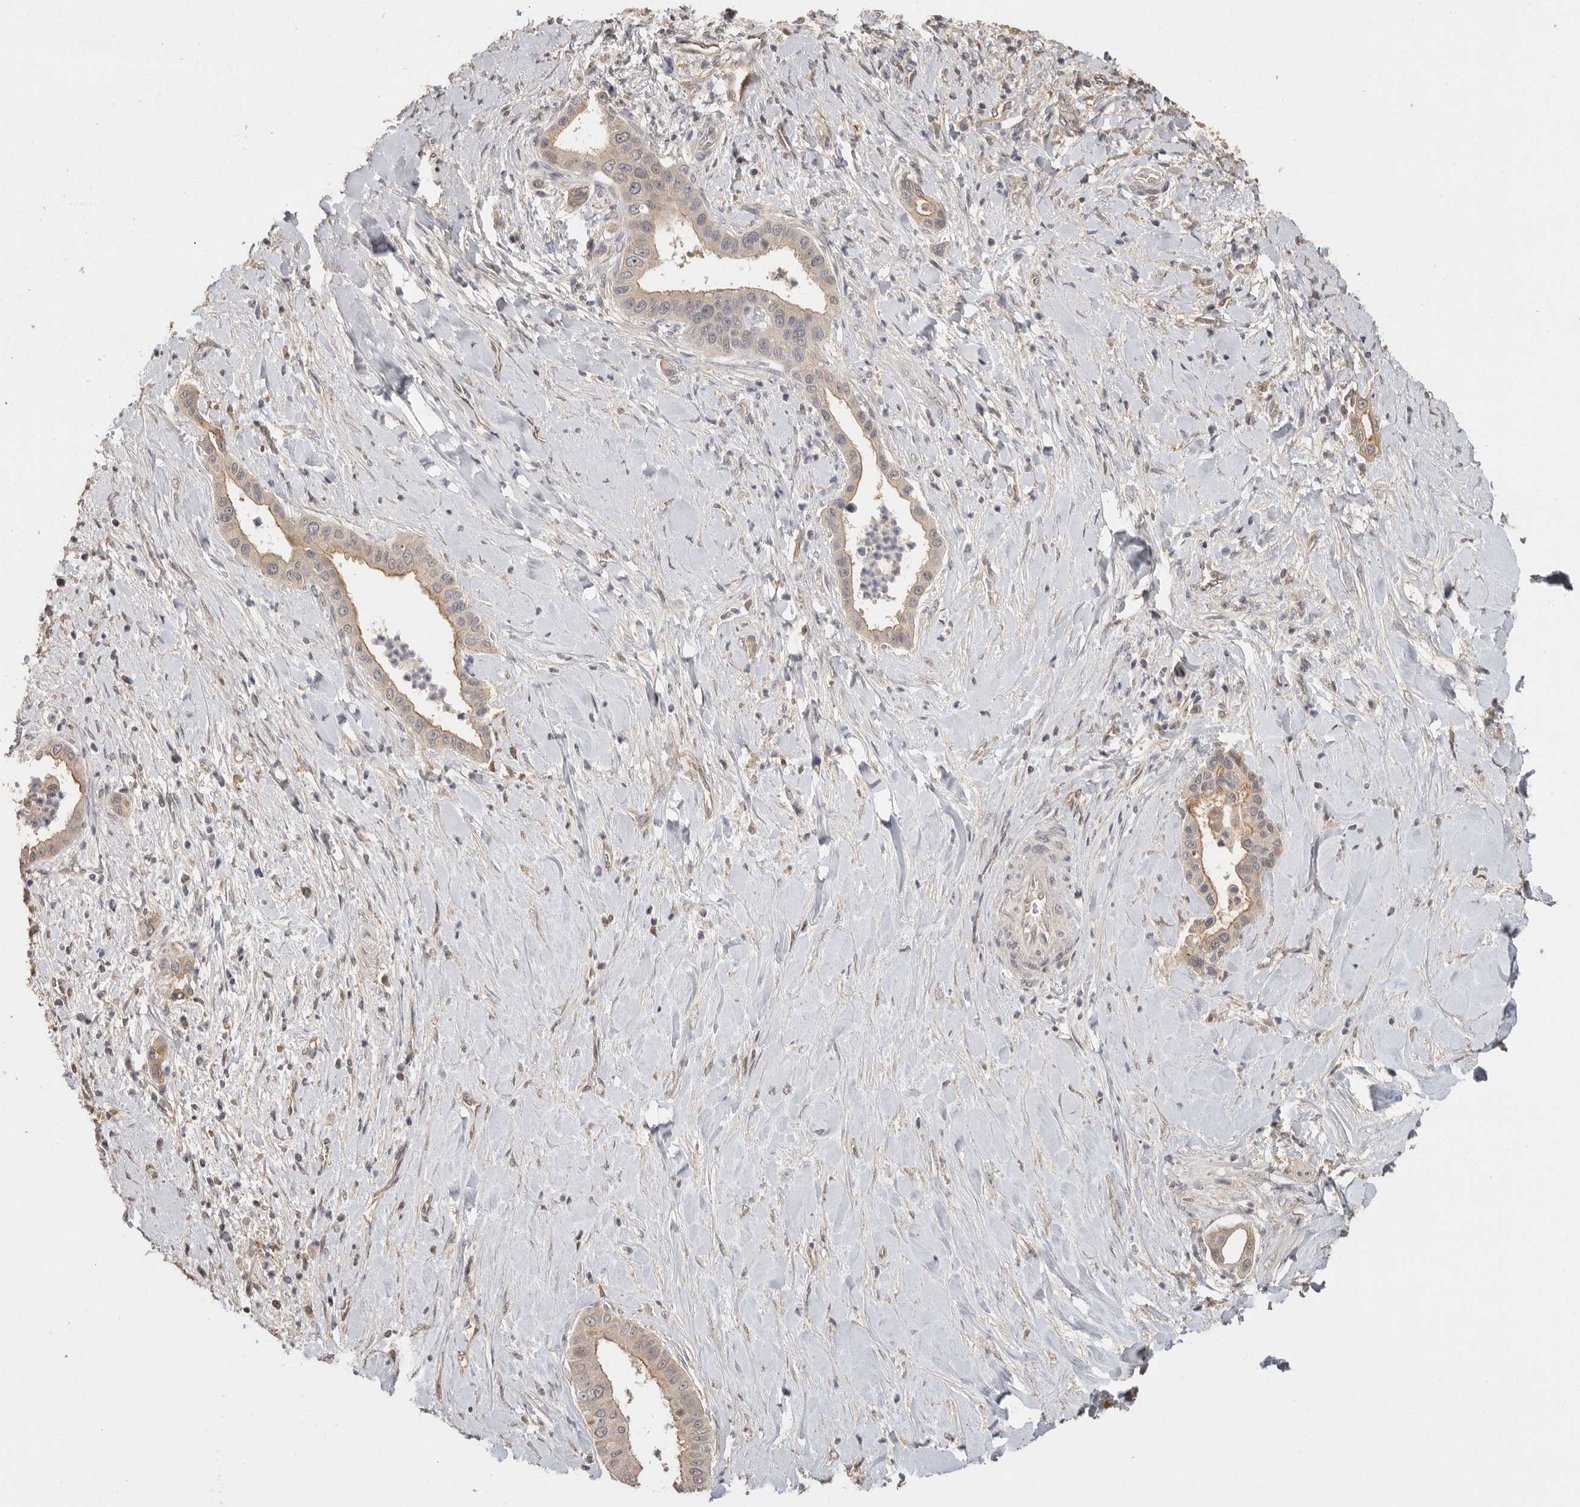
{"staining": {"intensity": "weak", "quantity": ">75%", "location": "cytoplasmic/membranous"}, "tissue": "liver cancer", "cell_type": "Tumor cells", "image_type": "cancer", "snomed": [{"axis": "morphology", "description": "Cholangiocarcinoma"}, {"axis": "topography", "description": "Liver"}], "caption": "A brown stain highlights weak cytoplasmic/membranous positivity of a protein in human liver cancer (cholangiocarcinoma) tumor cells.", "gene": "BAIAP2", "patient": {"sex": "female", "age": 54}}